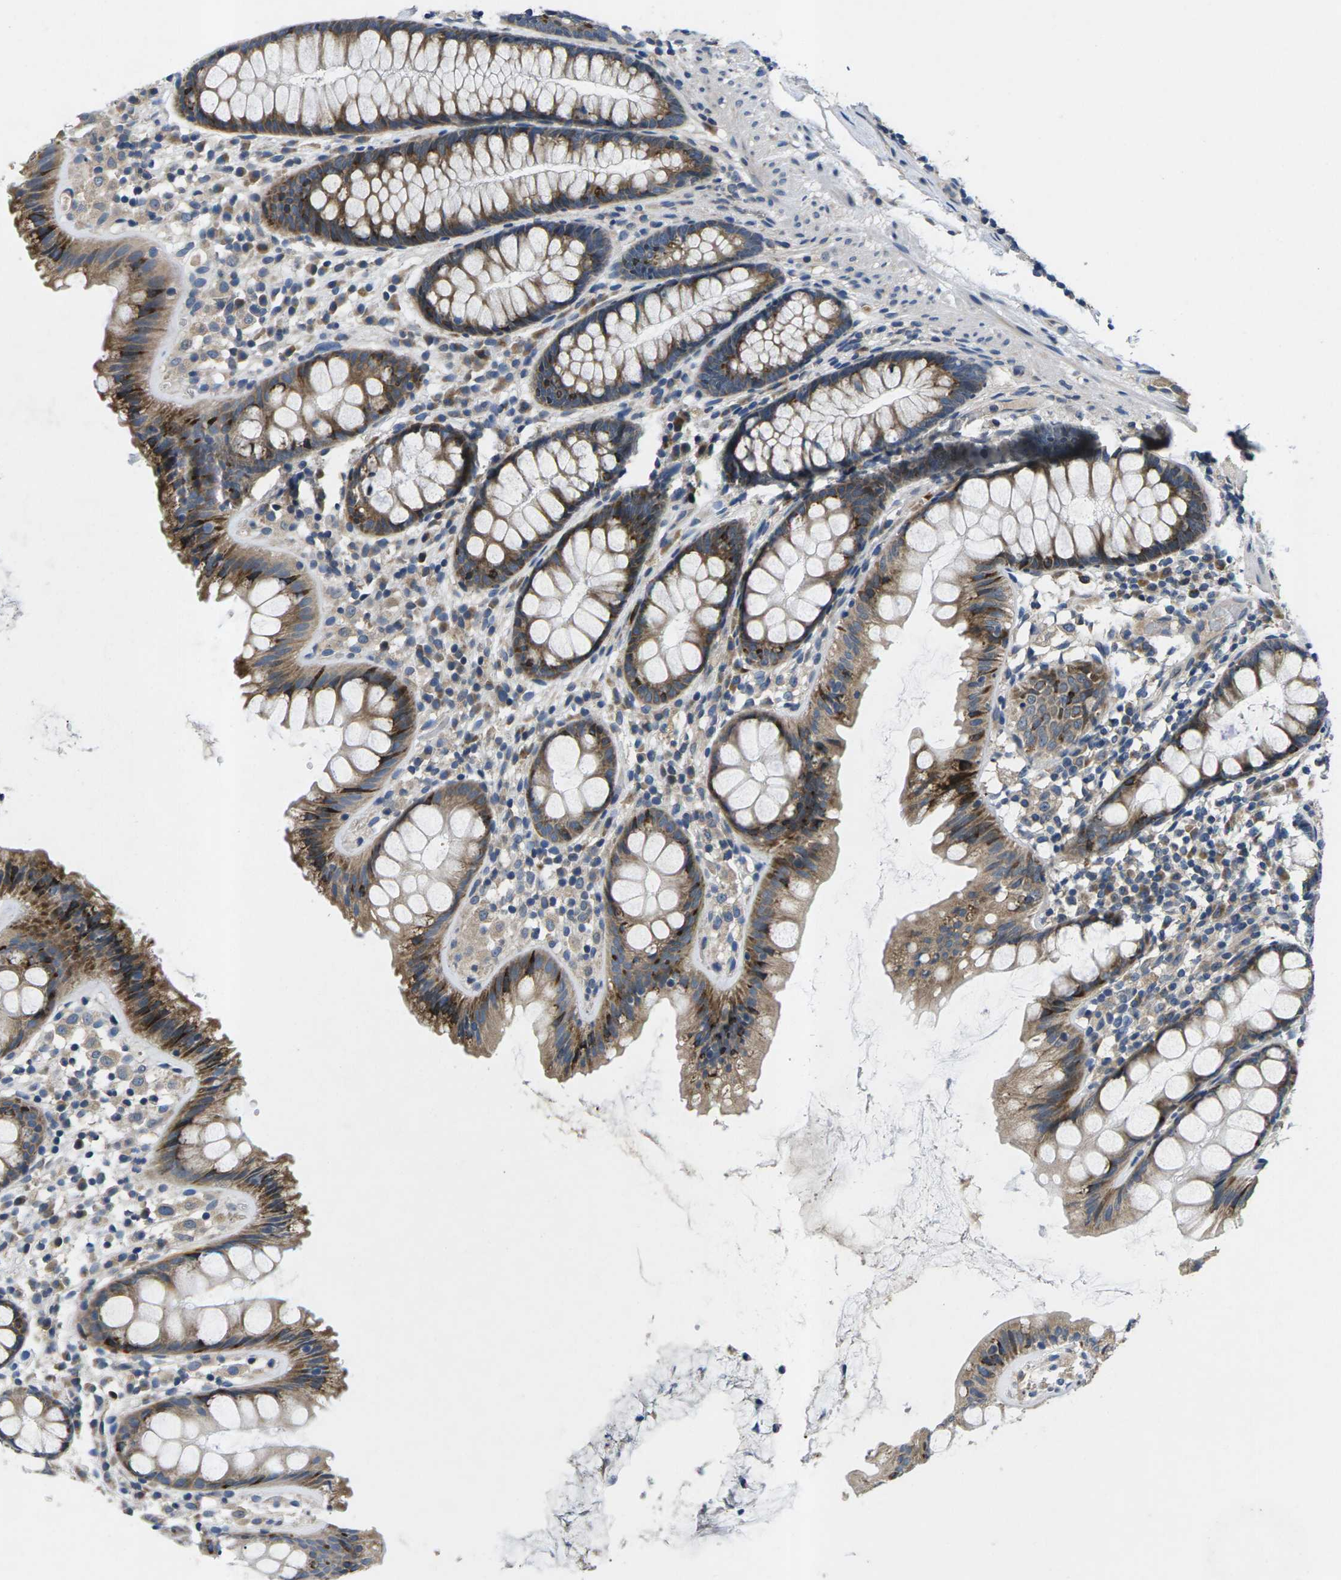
{"staining": {"intensity": "negative", "quantity": "none", "location": "none"}, "tissue": "colon", "cell_type": "Endothelial cells", "image_type": "normal", "snomed": [{"axis": "morphology", "description": "Normal tissue, NOS"}, {"axis": "topography", "description": "Colon"}], "caption": "This is a photomicrograph of immunohistochemistry staining of normal colon, which shows no expression in endothelial cells. (Brightfield microscopy of DAB IHC at high magnification).", "gene": "ERGIC3", "patient": {"sex": "female", "age": 56}}